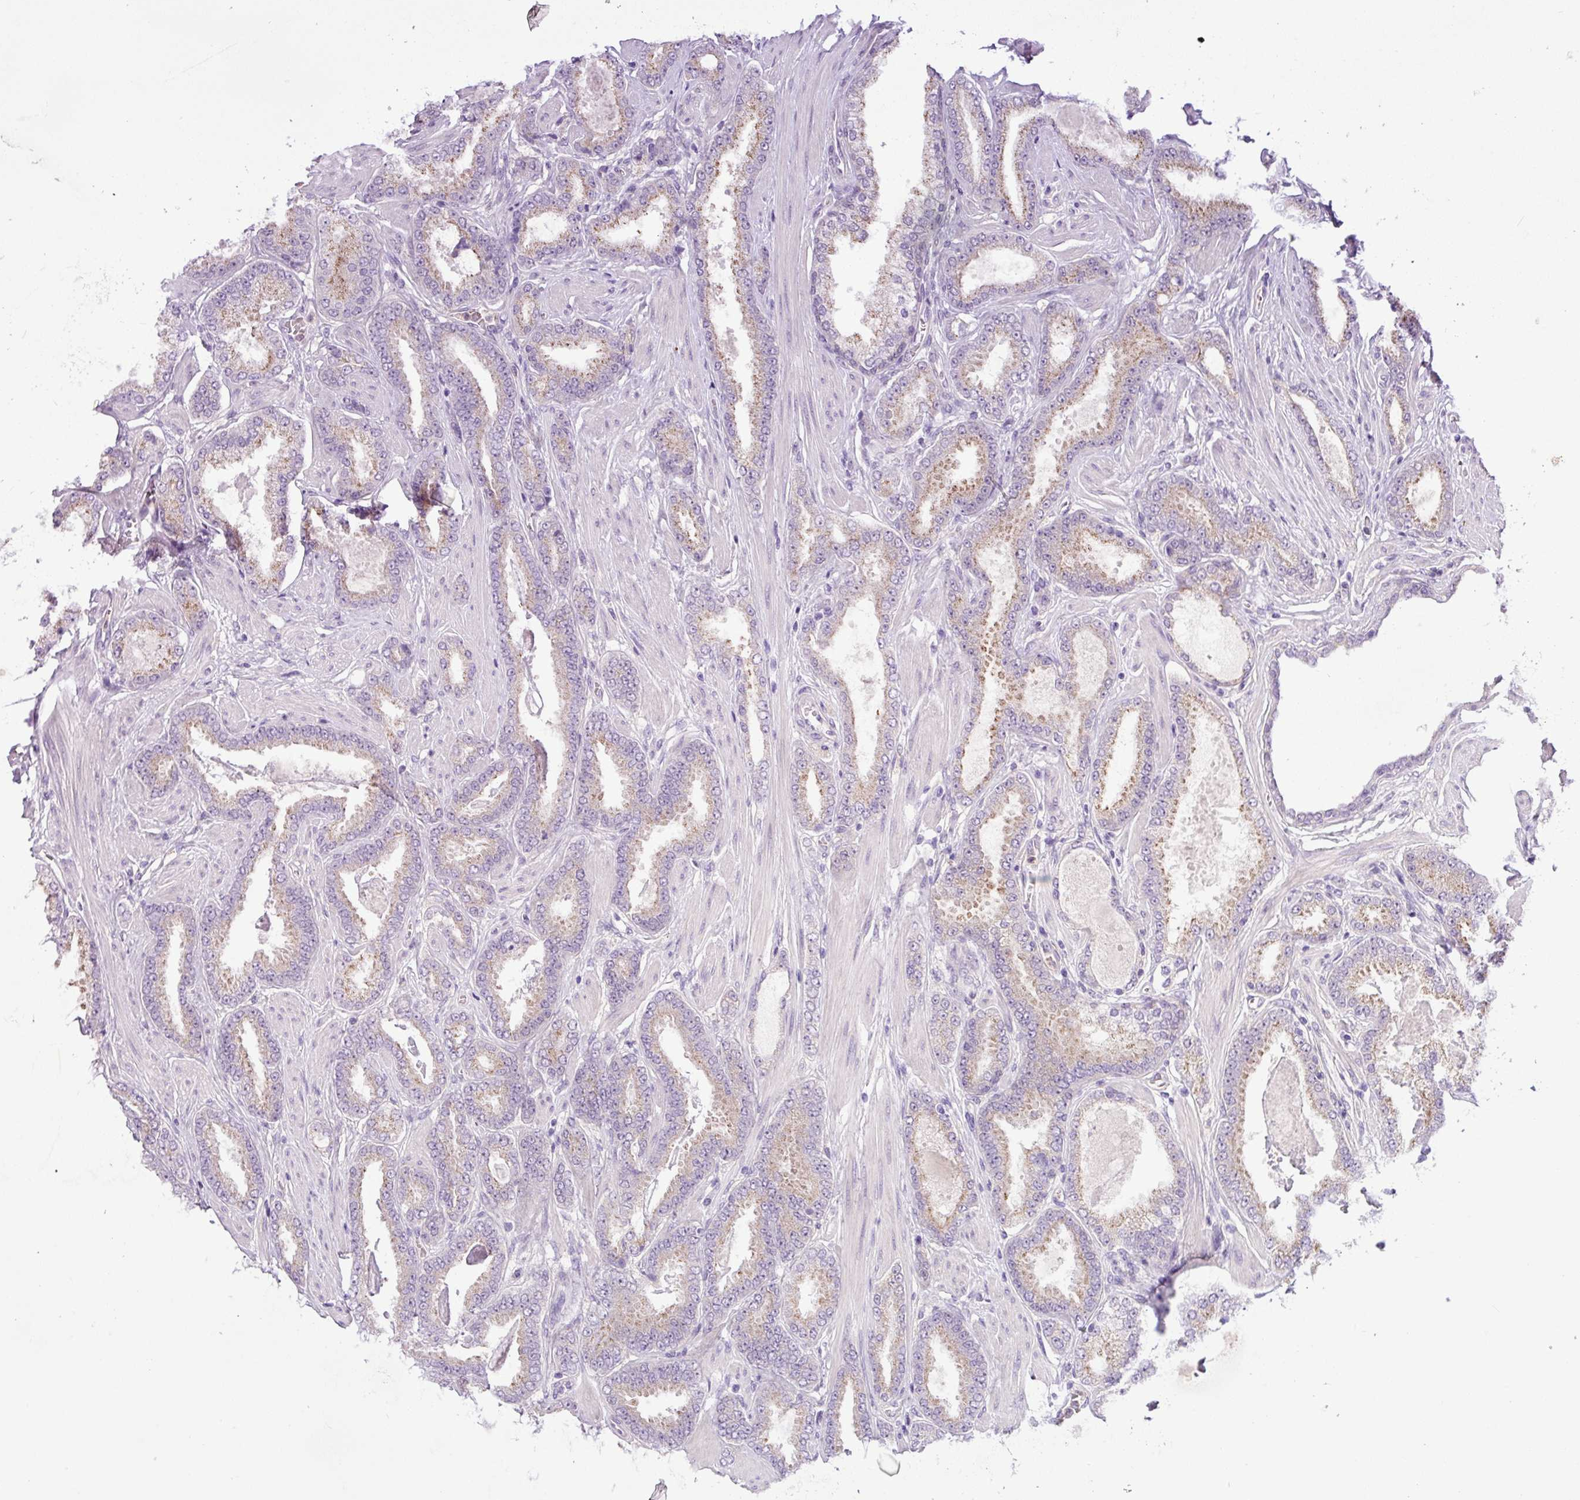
{"staining": {"intensity": "moderate", "quantity": "25%-75%", "location": "cytoplasmic/membranous"}, "tissue": "prostate cancer", "cell_type": "Tumor cells", "image_type": "cancer", "snomed": [{"axis": "morphology", "description": "Adenocarcinoma, Low grade"}, {"axis": "topography", "description": "Prostate"}], "caption": "The histopathology image exhibits staining of prostate low-grade adenocarcinoma, revealing moderate cytoplasmic/membranous protein staining (brown color) within tumor cells.", "gene": "TONSL", "patient": {"sex": "male", "age": 42}}